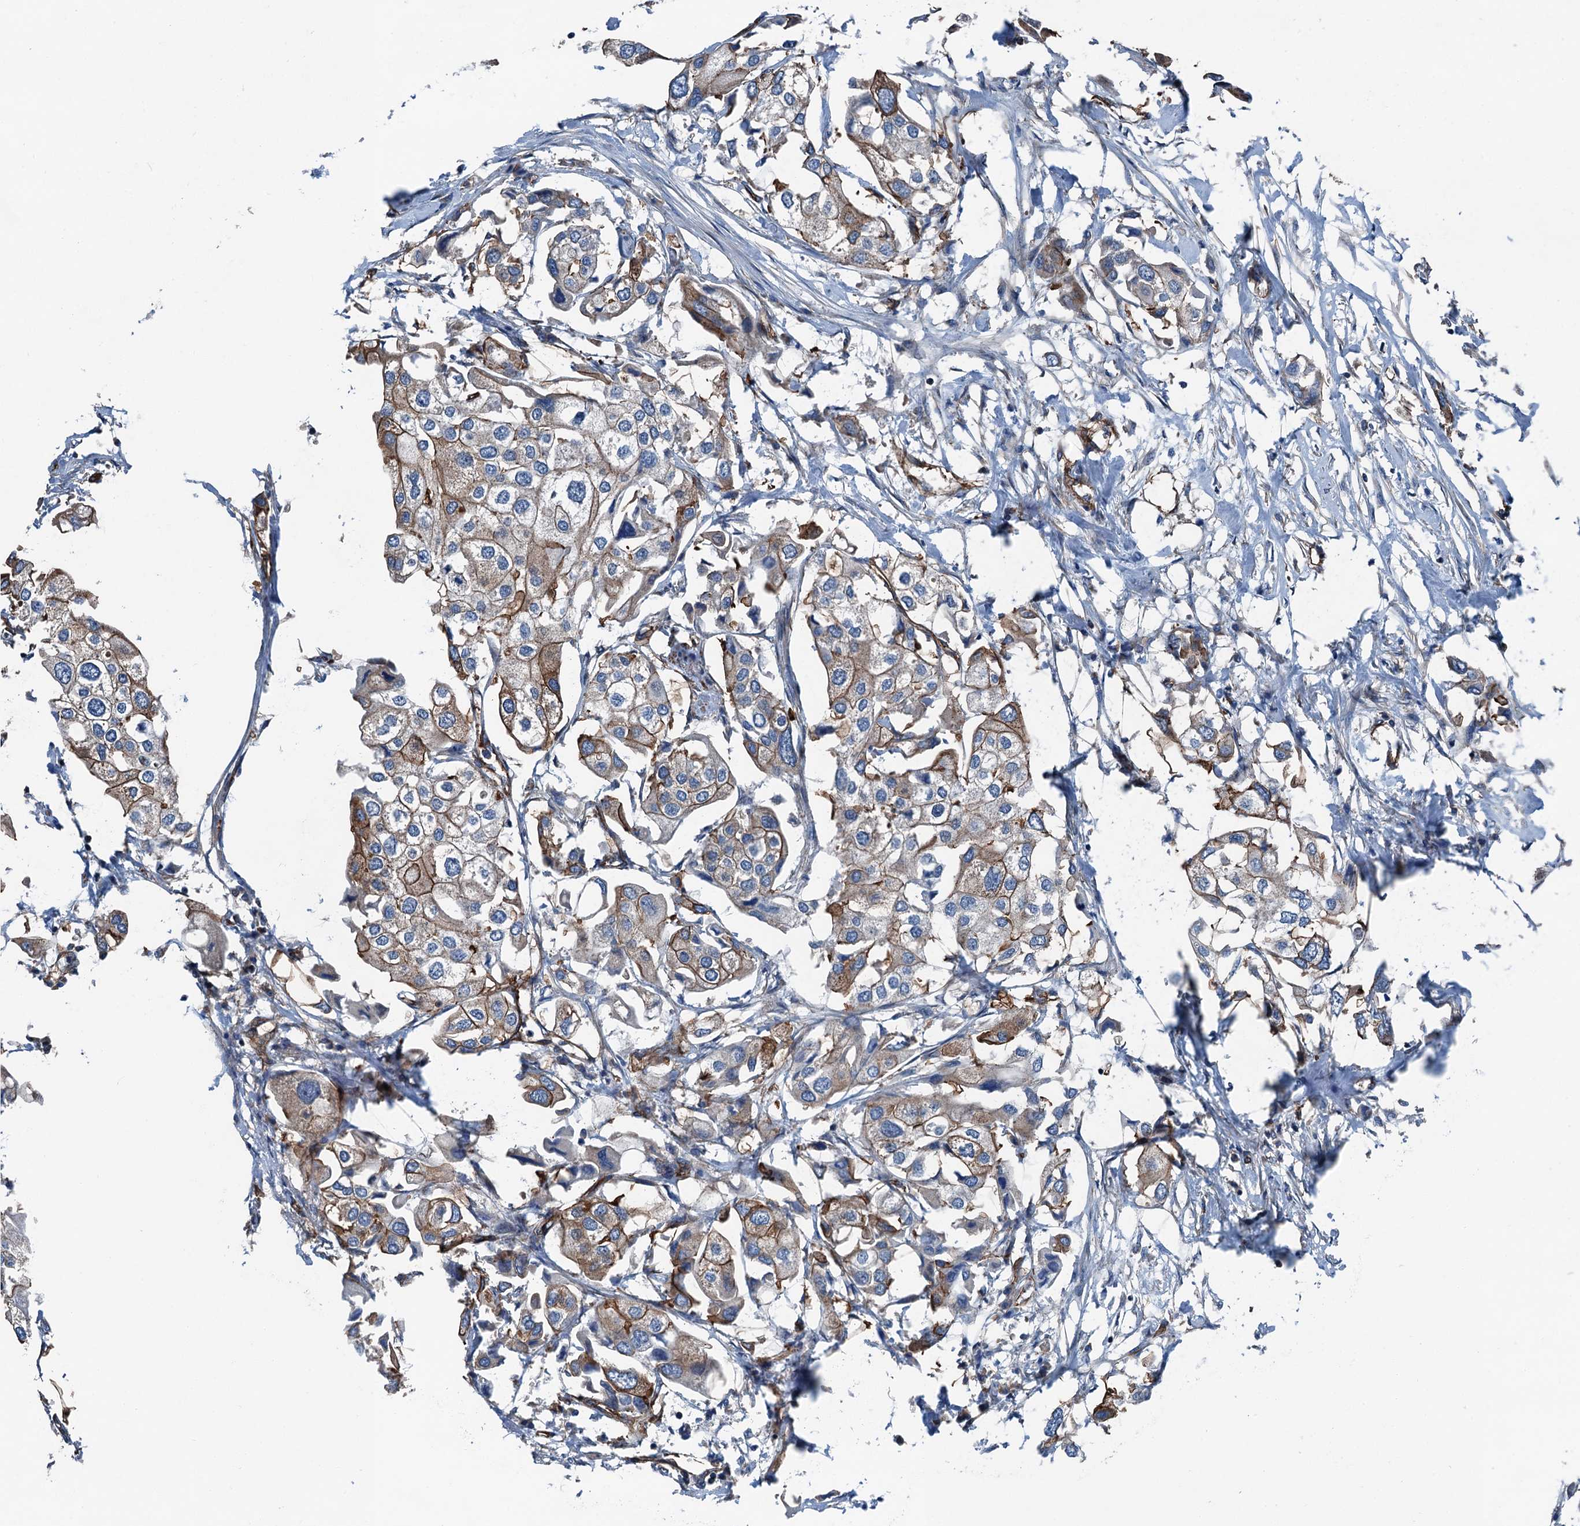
{"staining": {"intensity": "moderate", "quantity": "<25%", "location": "cytoplasmic/membranous"}, "tissue": "urothelial cancer", "cell_type": "Tumor cells", "image_type": "cancer", "snomed": [{"axis": "morphology", "description": "Urothelial carcinoma, High grade"}, {"axis": "topography", "description": "Urinary bladder"}], "caption": "A histopathology image showing moderate cytoplasmic/membranous staining in about <25% of tumor cells in urothelial carcinoma (high-grade), as visualized by brown immunohistochemical staining.", "gene": "NMRAL1", "patient": {"sex": "male", "age": 64}}